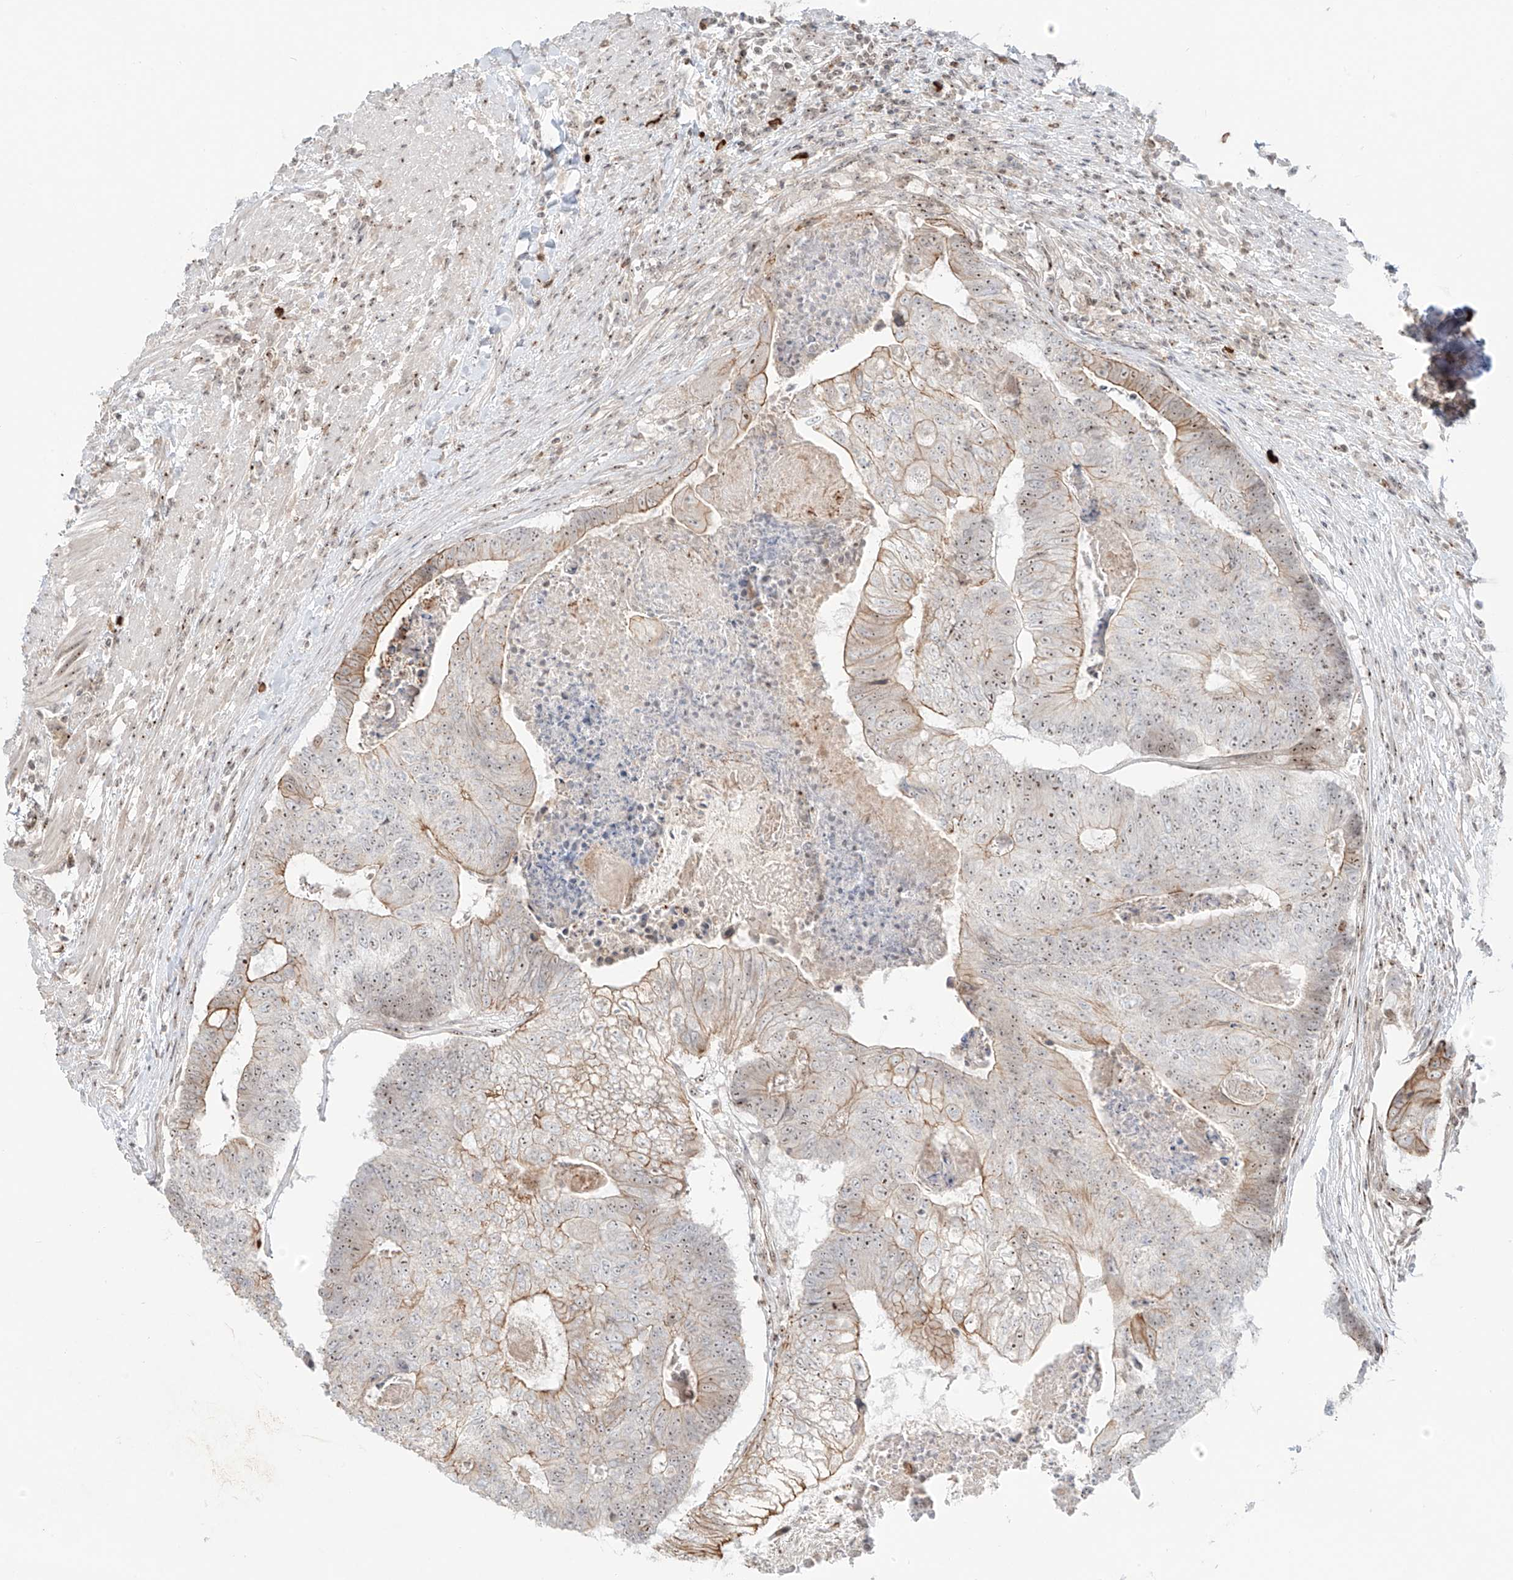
{"staining": {"intensity": "moderate", "quantity": "25%-75%", "location": "cytoplasmic/membranous"}, "tissue": "colorectal cancer", "cell_type": "Tumor cells", "image_type": "cancer", "snomed": [{"axis": "morphology", "description": "Adenocarcinoma, NOS"}, {"axis": "topography", "description": "Colon"}], "caption": "DAB (3,3'-diaminobenzidine) immunohistochemical staining of human colorectal cancer demonstrates moderate cytoplasmic/membranous protein expression in approximately 25%-75% of tumor cells. (DAB = brown stain, brightfield microscopy at high magnification).", "gene": "ZNF512", "patient": {"sex": "female", "age": 67}}